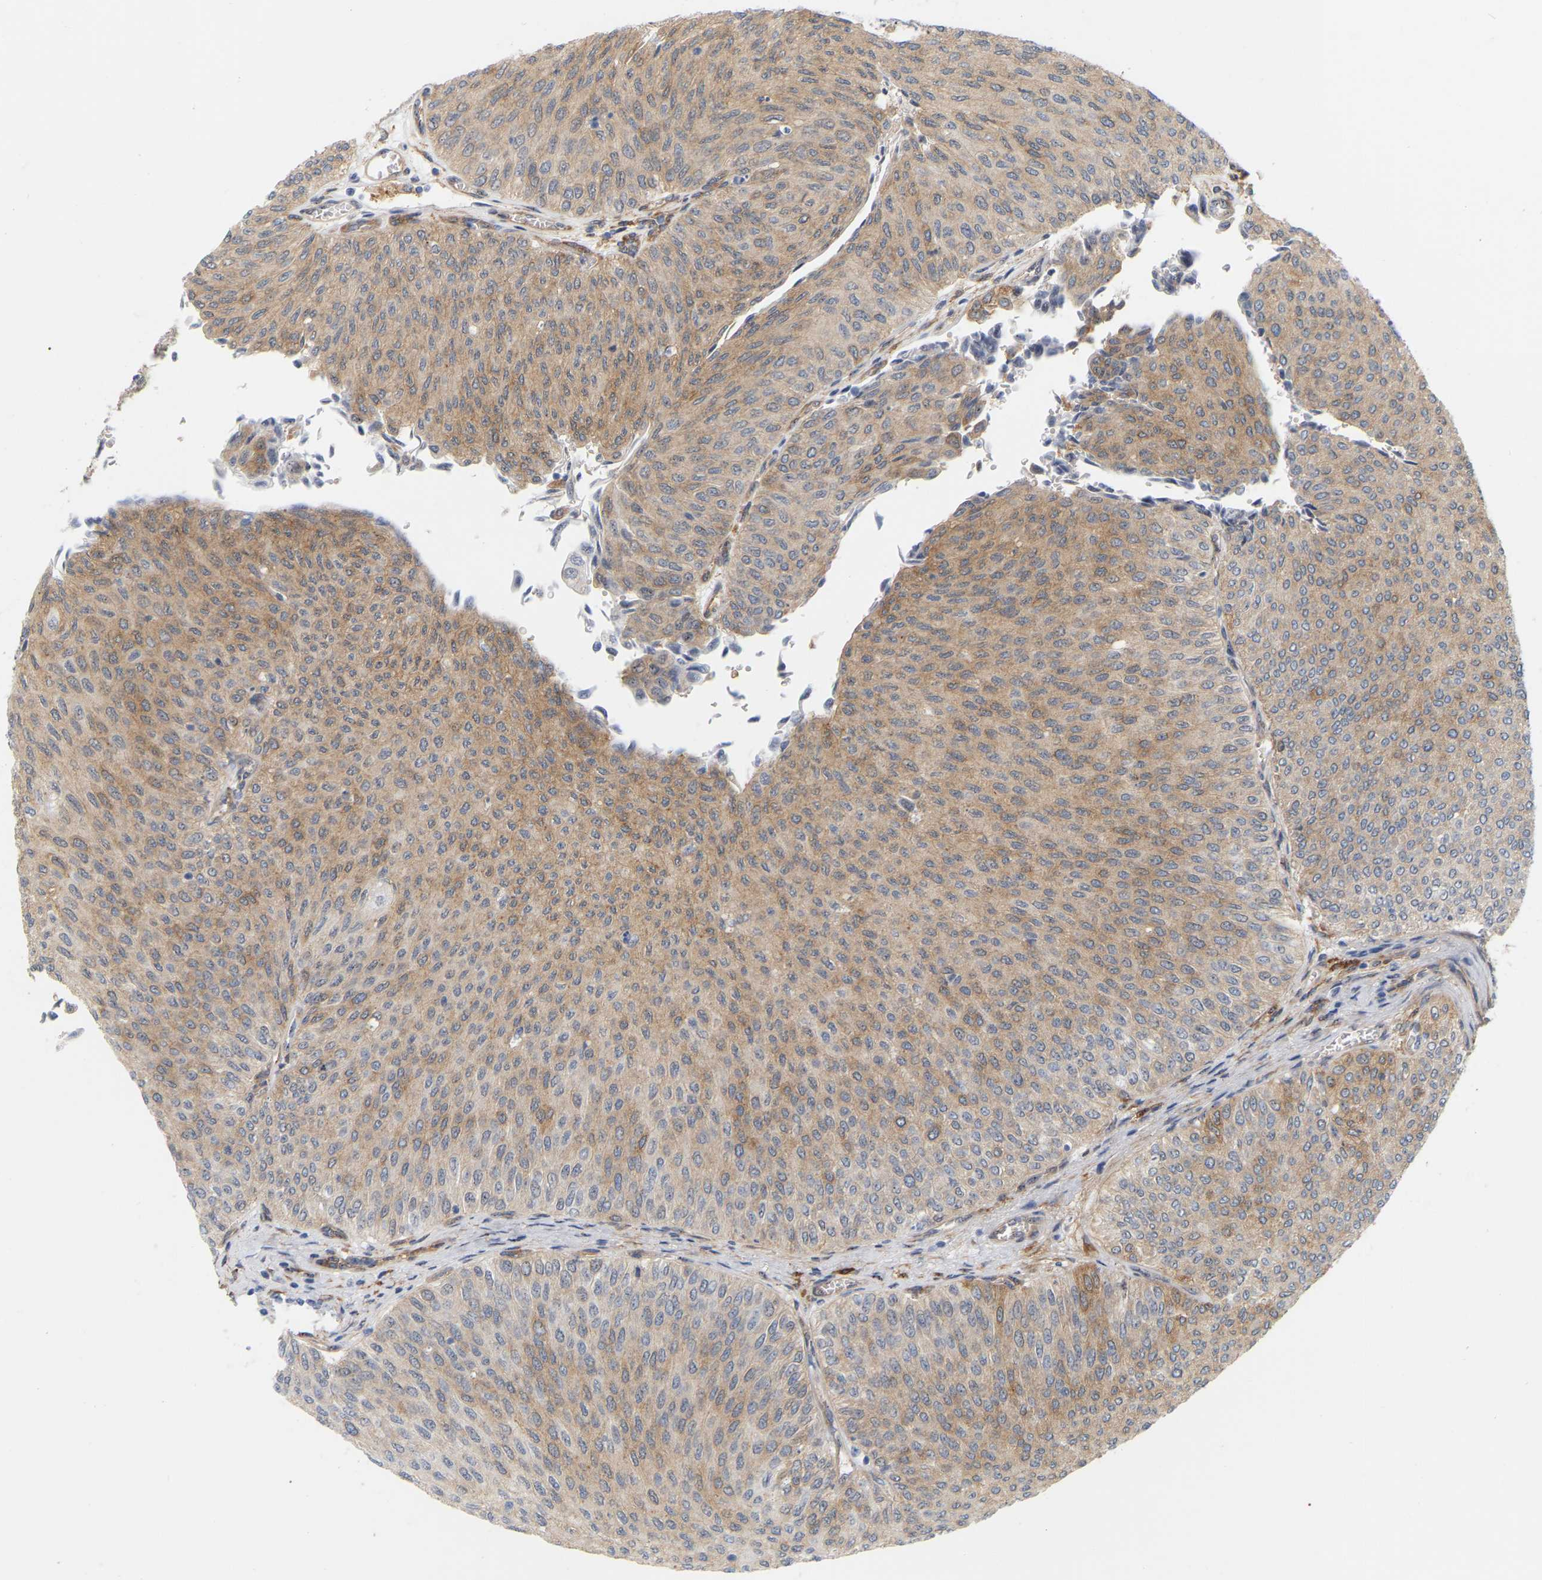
{"staining": {"intensity": "moderate", "quantity": "25%-75%", "location": "cytoplasmic/membranous"}, "tissue": "urothelial cancer", "cell_type": "Tumor cells", "image_type": "cancer", "snomed": [{"axis": "morphology", "description": "Urothelial carcinoma, Low grade"}, {"axis": "topography", "description": "Urinary bladder"}], "caption": "Urothelial cancer tissue reveals moderate cytoplasmic/membranous positivity in about 25%-75% of tumor cells", "gene": "RAPH1", "patient": {"sex": "male", "age": 78}}